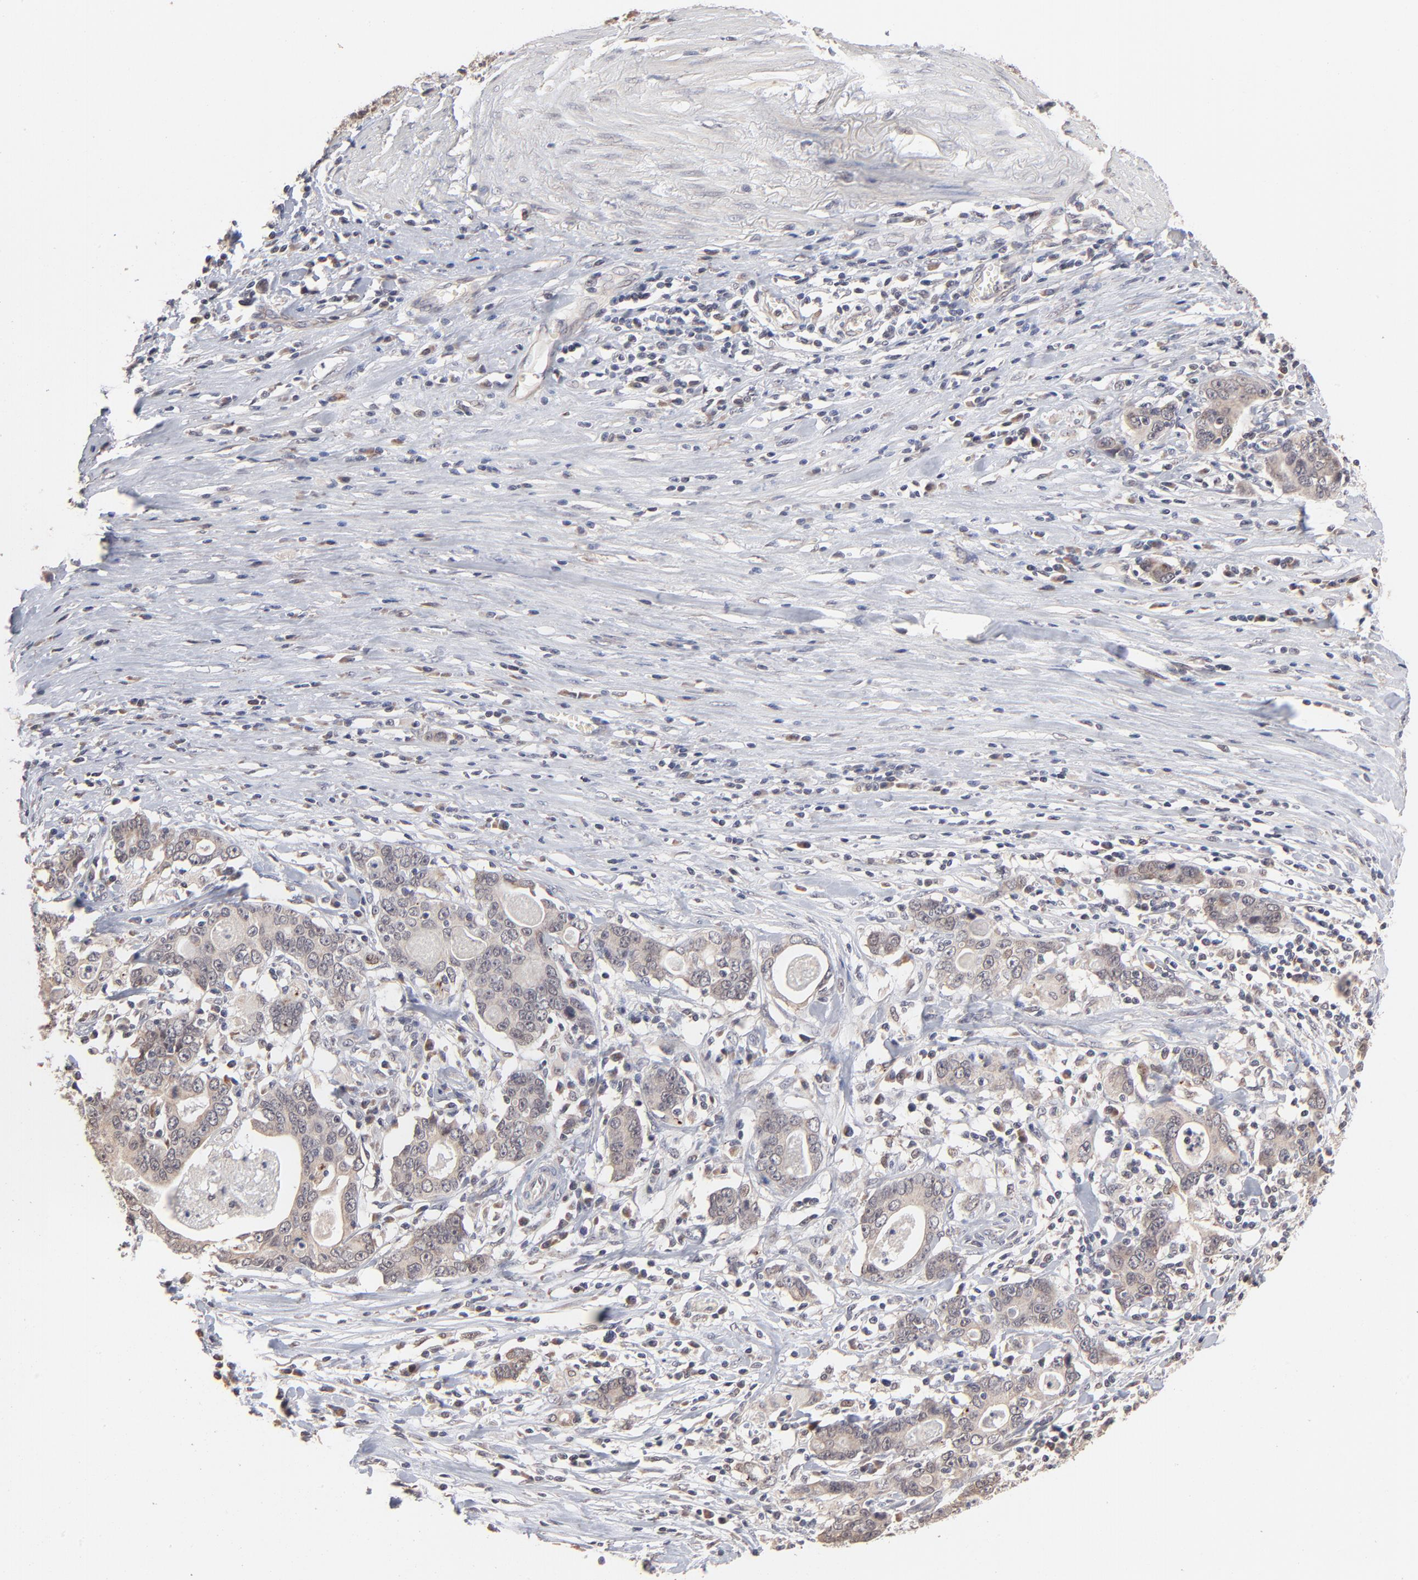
{"staining": {"intensity": "weak", "quantity": "<25%", "location": "cytoplasmic/membranous"}, "tissue": "stomach cancer", "cell_type": "Tumor cells", "image_type": "cancer", "snomed": [{"axis": "morphology", "description": "Adenocarcinoma, NOS"}, {"axis": "topography", "description": "Stomach, lower"}], "caption": "Immunohistochemistry (IHC) histopathology image of stomach cancer stained for a protein (brown), which shows no staining in tumor cells.", "gene": "MSL2", "patient": {"sex": "female", "age": 72}}